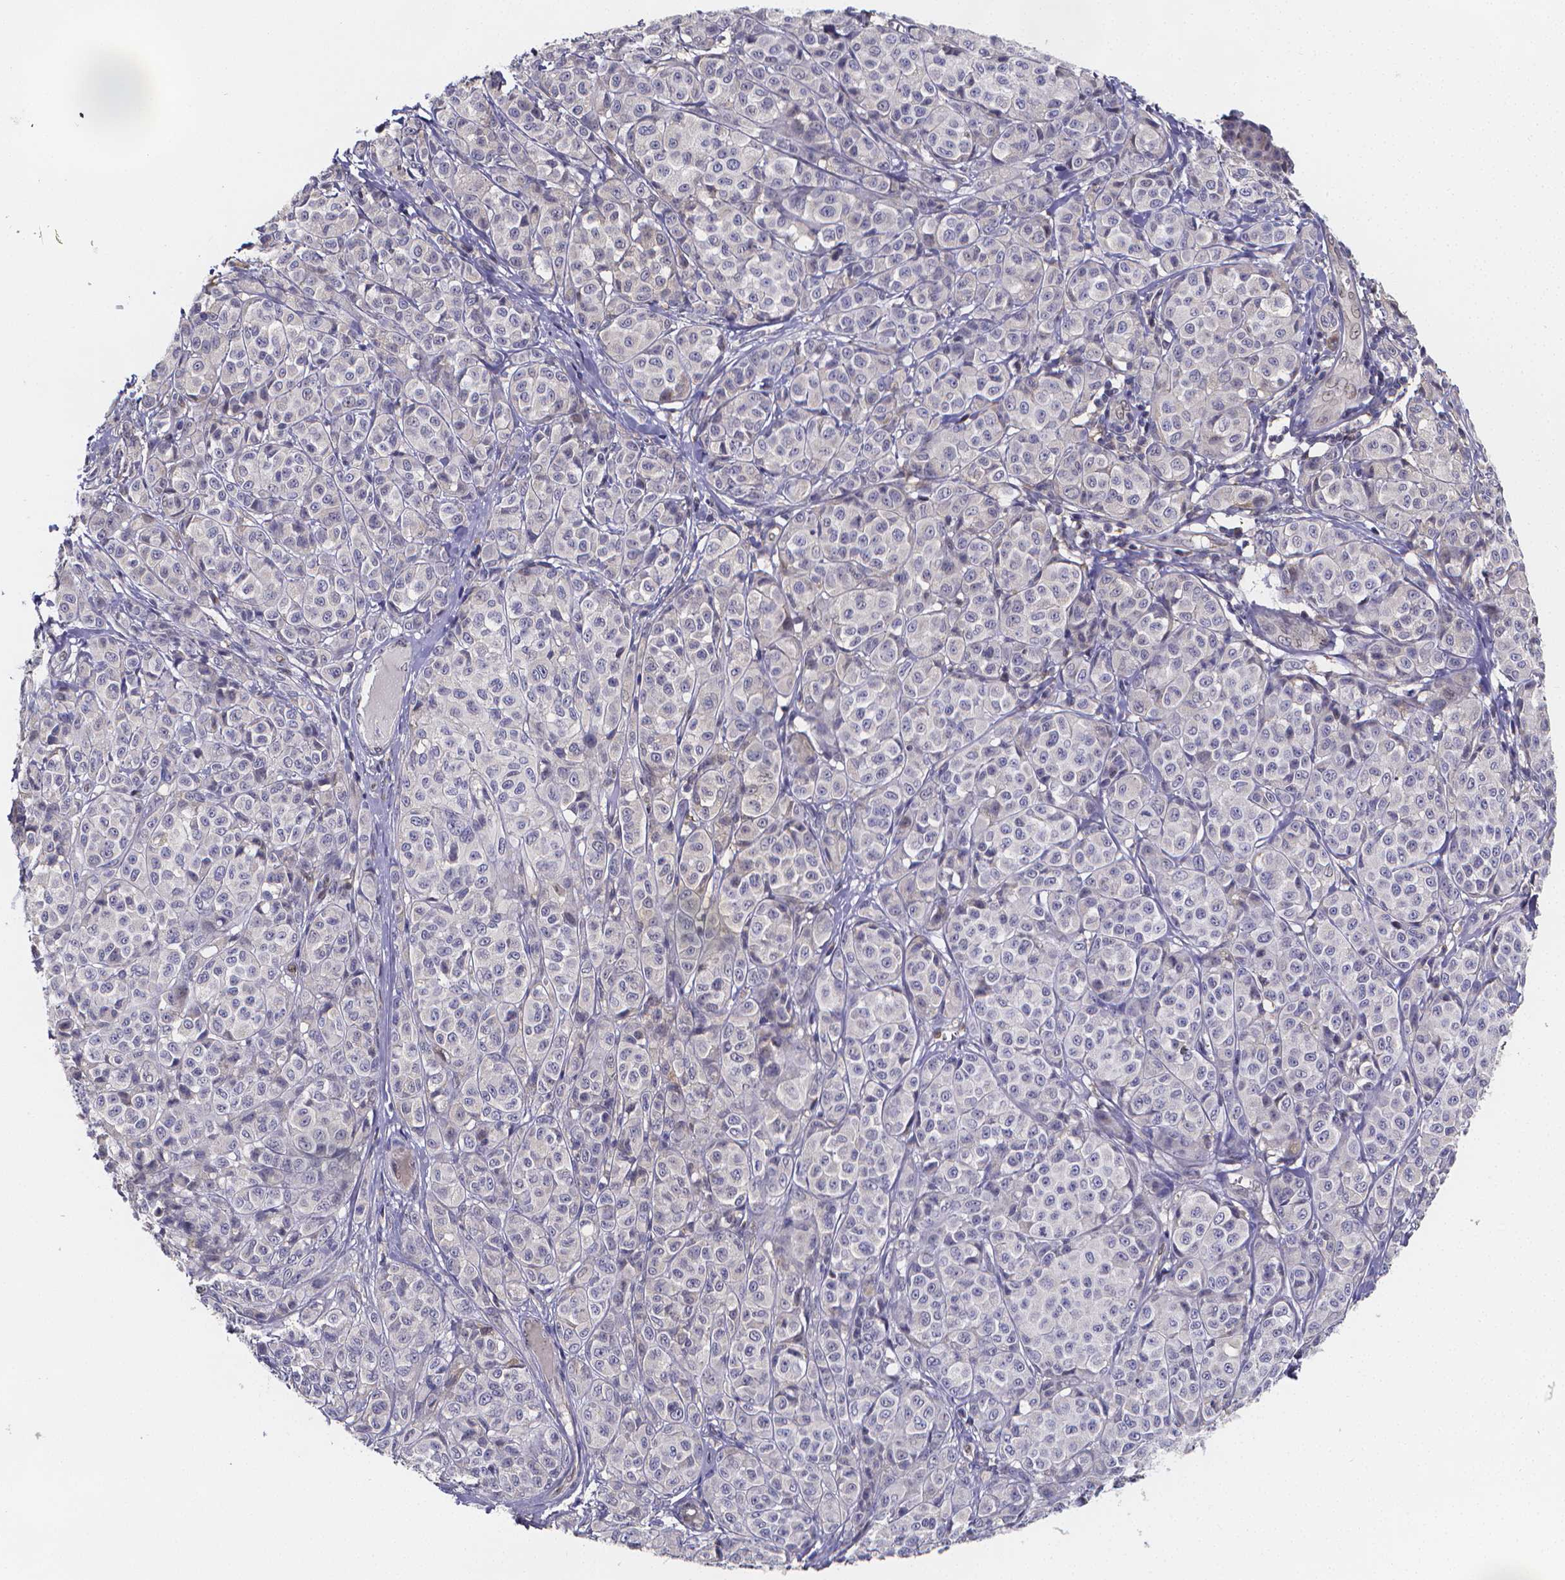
{"staining": {"intensity": "negative", "quantity": "none", "location": "none"}, "tissue": "melanoma", "cell_type": "Tumor cells", "image_type": "cancer", "snomed": [{"axis": "morphology", "description": "Malignant melanoma, NOS"}, {"axis": "topography", "description": "Skin"}], "caption": "An immunohistochemistry (IHC) micrograph of malignant melanoma is shown. There is no staining in tumor cells of malignant melanoma.", "gene": "PAH", "patient": {"sex": "male", "age": 89}}